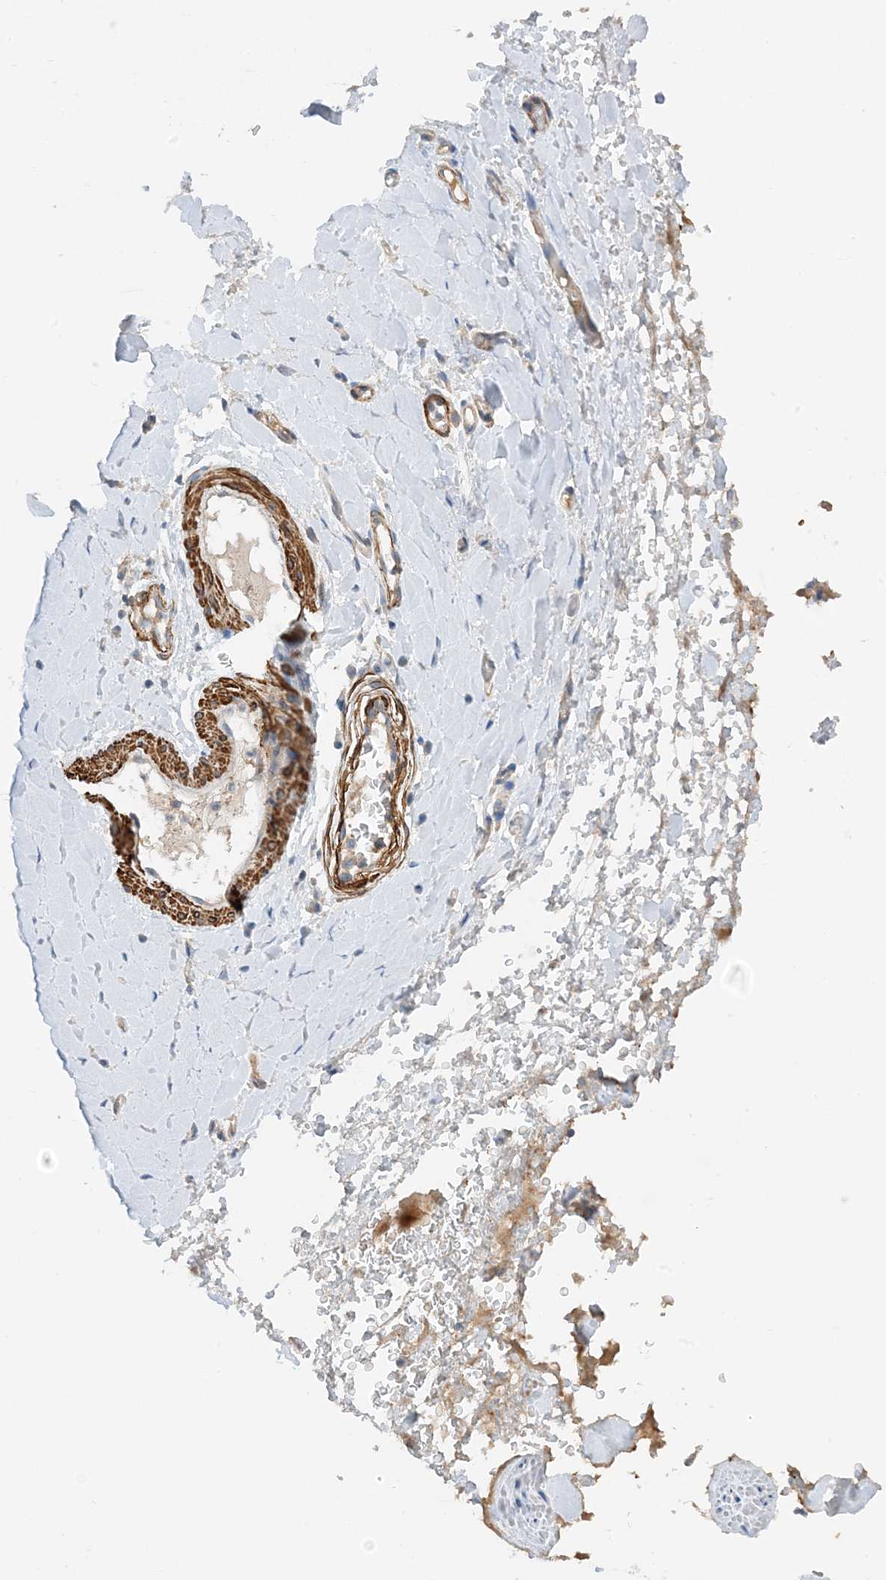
{"staining": {"intensity": "weak", "quantity": "25%-75%", "location": "cytoplasmic/membranous"}, "tissue": "soft tissue", "cell_type": "Fibroblasts", "image_type": "normal", "snomed": [{"axis": "morphology", "description": "Normal tissue, NOS"}, {"axis": "morphology", "description": "Adenocarcinoma, NOS"}, {"axis": "topography", "description": "Stomach, upper"}, {"axis": "topography", "description": "Peripheral nerve tissue"}], "caption": "Immunohistochemistry staining of unremarkable soft tissue, which shows low levels of weak cytoplasmic/membranous staining in about 25%-75% of fibroblasts indicating weak cytoplasmic/membranous protein staining. The staining was performed using DAB (3,3'-diaminobenzidine) (brown) for protein detection and nuclei were counterstained in hematoxylin (blue).", "gene": "KIFBP", "patient": {"sex": "male", "age": 62}}